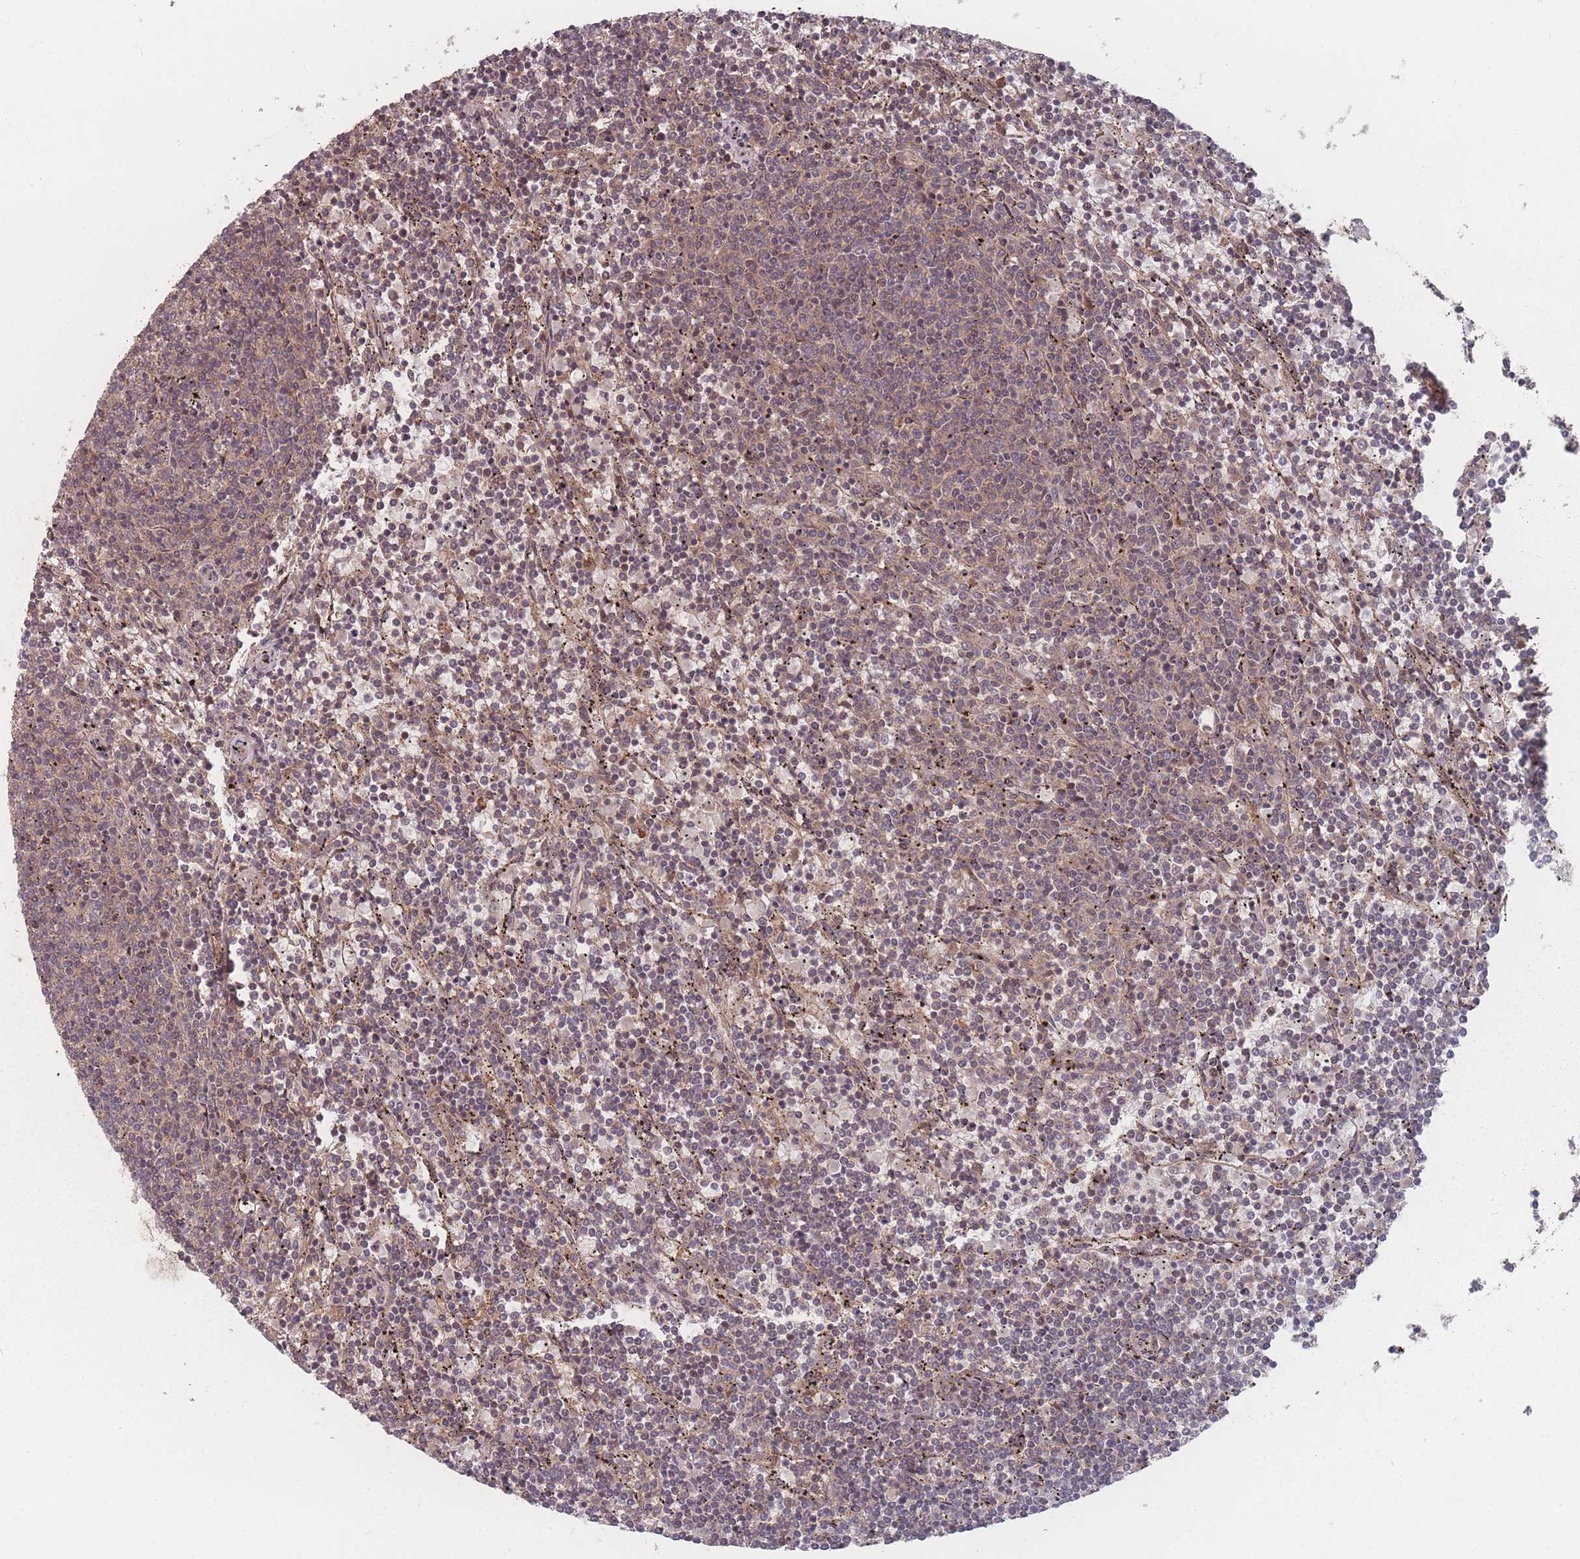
{"staining": {"intensity": "weak", "quantity": ">75%", "location": "cytoplasmic/membranous"}, "tissue": "lymphoma", "cell_type": "Tumor cells", "image_type": "cancer", "snomed": [{"axis": "morphology", "description": "Malignant lymphoma, non-Hodgkin's type, Low grade"}, {"axis": "topography", "description": "Spleen"}], "caption": "This is an image of immunohistochemistry (IHC) staining of low-grade malignant lymphoma, non-Hodgkin's type, which shows weak positivity in the cytoplasmic/membranous of tumor cells.", "gene": "HAGH", "patient": {"sex": "female", "age": 50}}